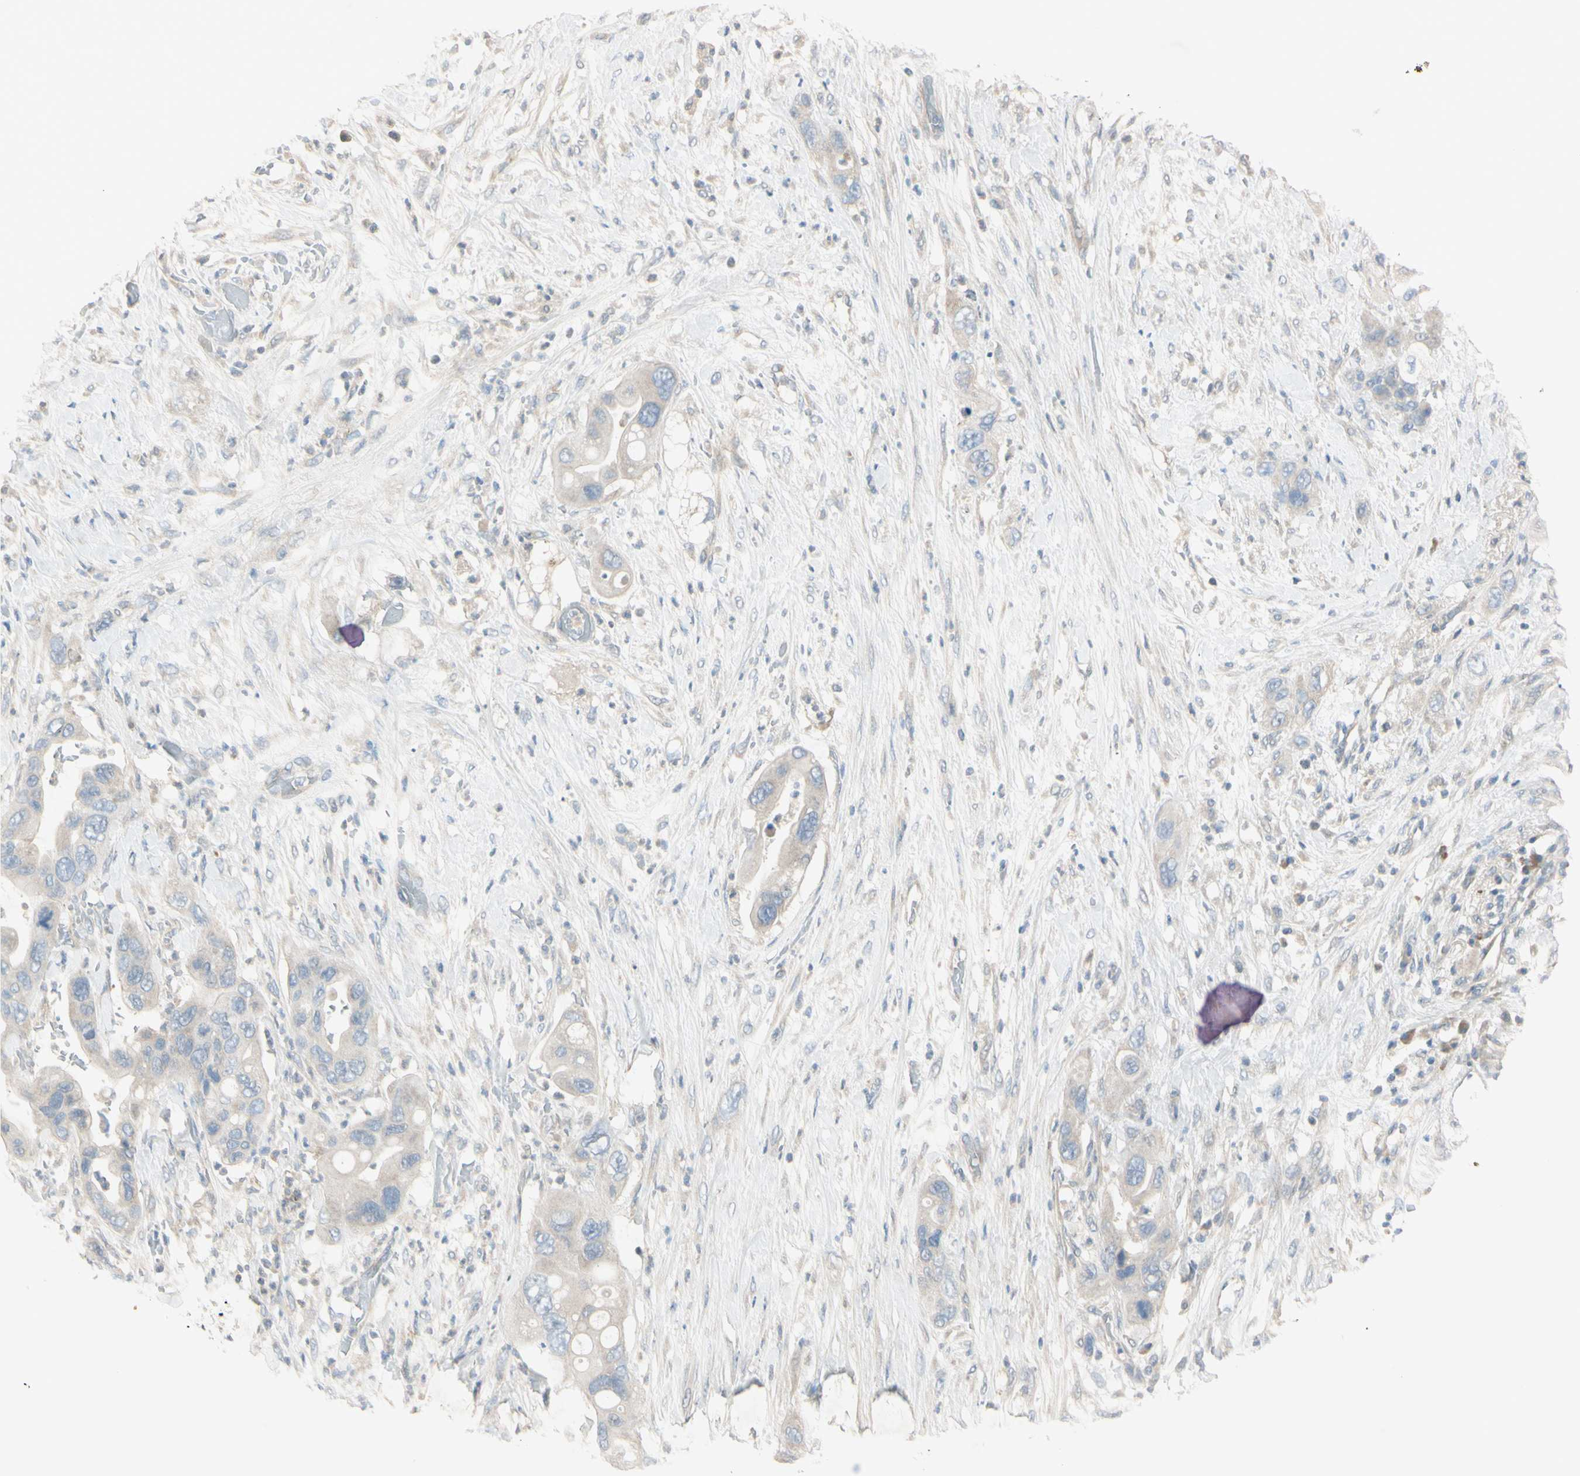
{"staining": {"intensity": "weak", "quantity": "<25%", "location": "cytoplasmic/membranous"}, "tissue": "pancreatic cancer", "cell_type": "Tumor cells", "image_type": "cancer", "snomed": [{"axis": "morphology", "description": "Adenocarcinoma, NOS"}, {"axis": "topography", "description": "Pancreas"}], "caption": "Immunohistochemical staining of human pancreatic cancer (adenocarcinoma) exhibits no significant positivity in tumor cells.", "gene": "AATK", "patient": {"sex": "female", "age": 71}}